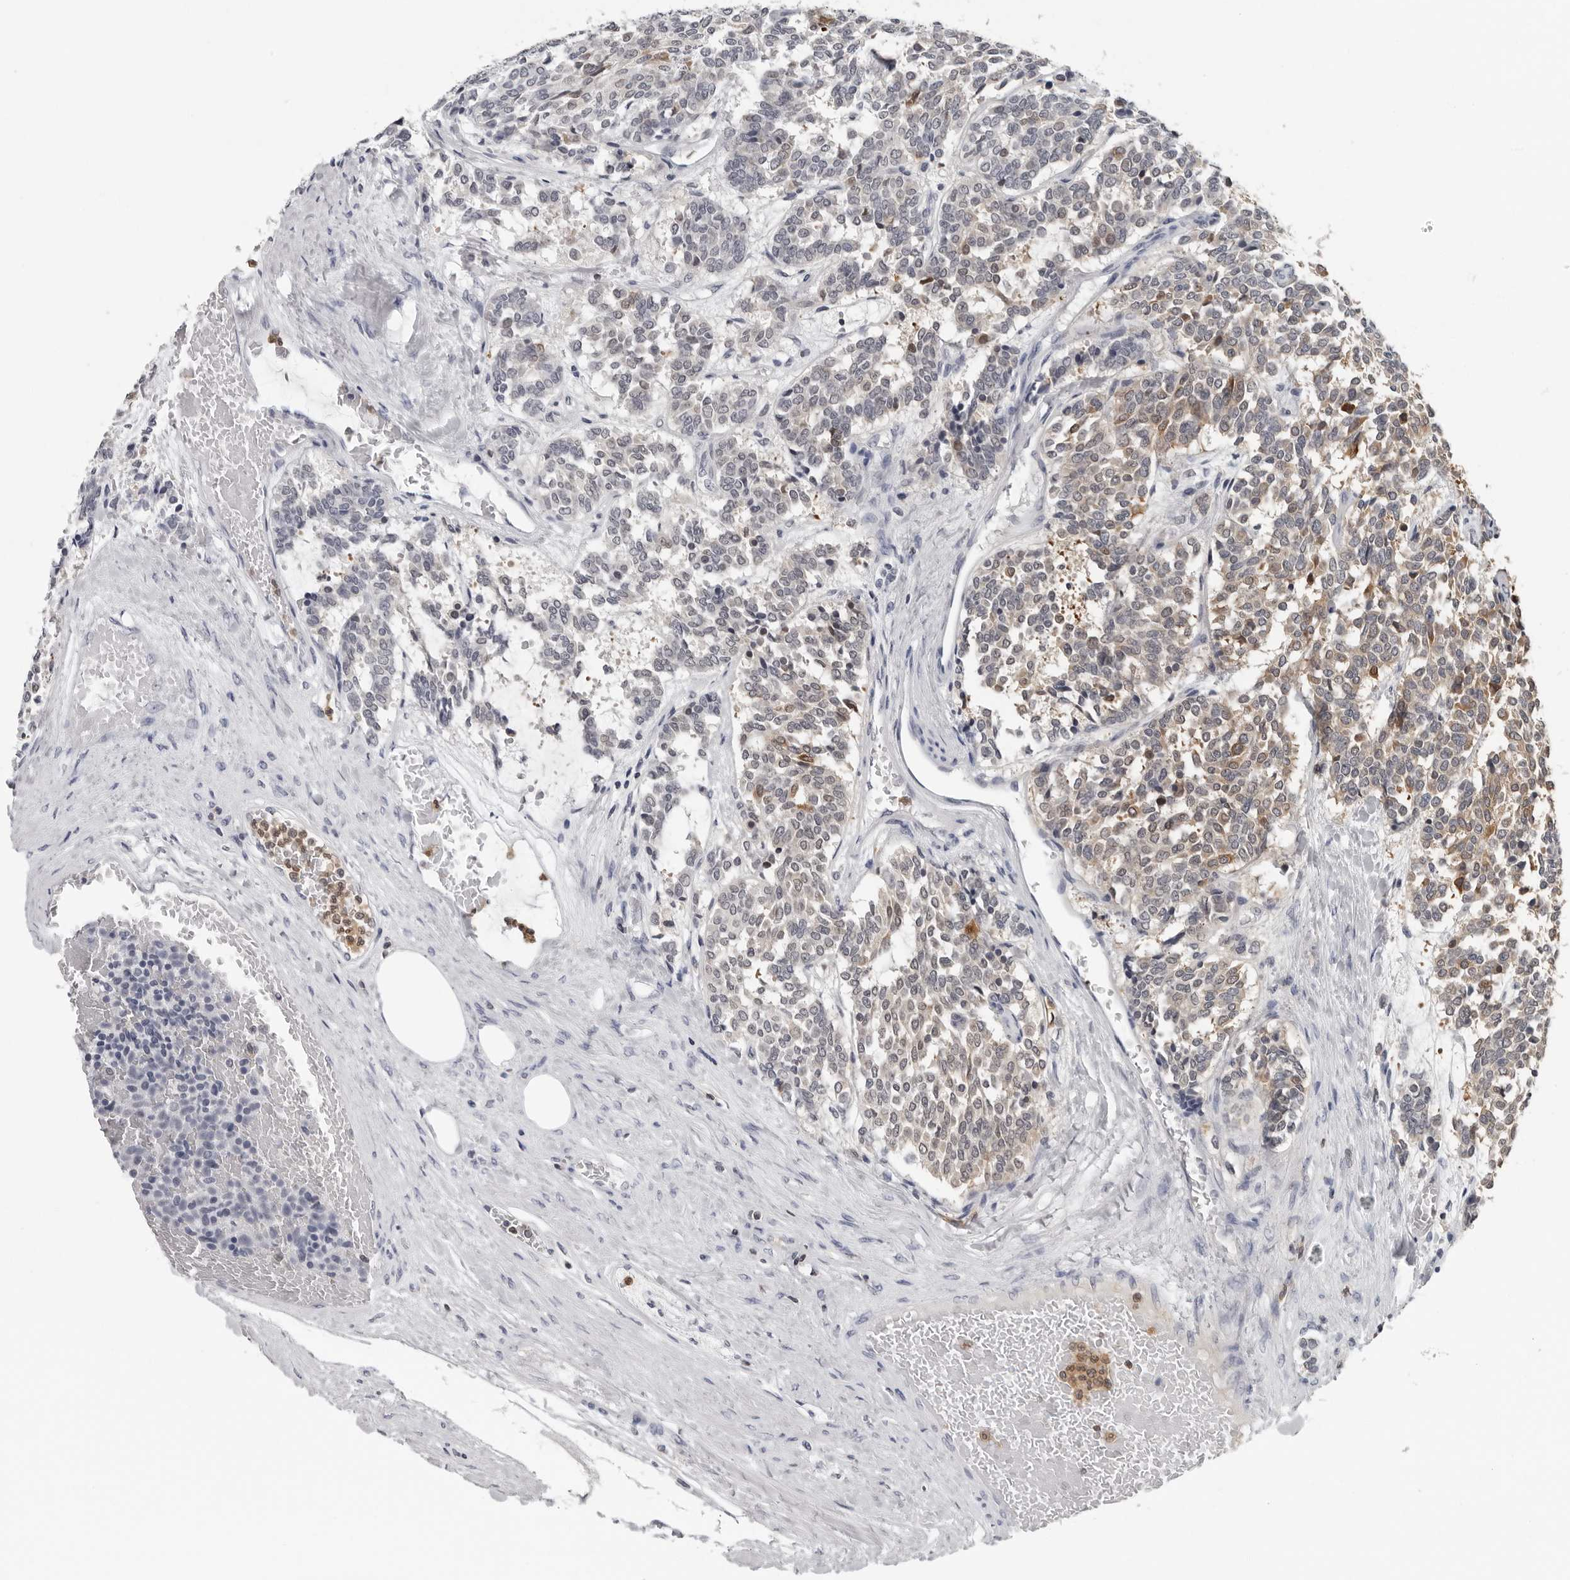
{"staining": {"intensity": "weak", "quantity": "<25%", "location": "cytoplasmic/membranous"}, "tissue": "carcinoid", "cell_type": "Tumor cells", "image_type": "cancer", "snomed": [{"axis": "morphology", "description": "Carcinoid, malignant, NOS"}, {"axis": "topography", "description": "Pancreas"}], "caption": "An immunohistochemistry (IHC) image of carcinoid (malignant) is shown. There is no staining in tumor cells of carcinoid (malignant).", "gene": "HSPH1", "patient": {"sex": "female", "age": 54}}